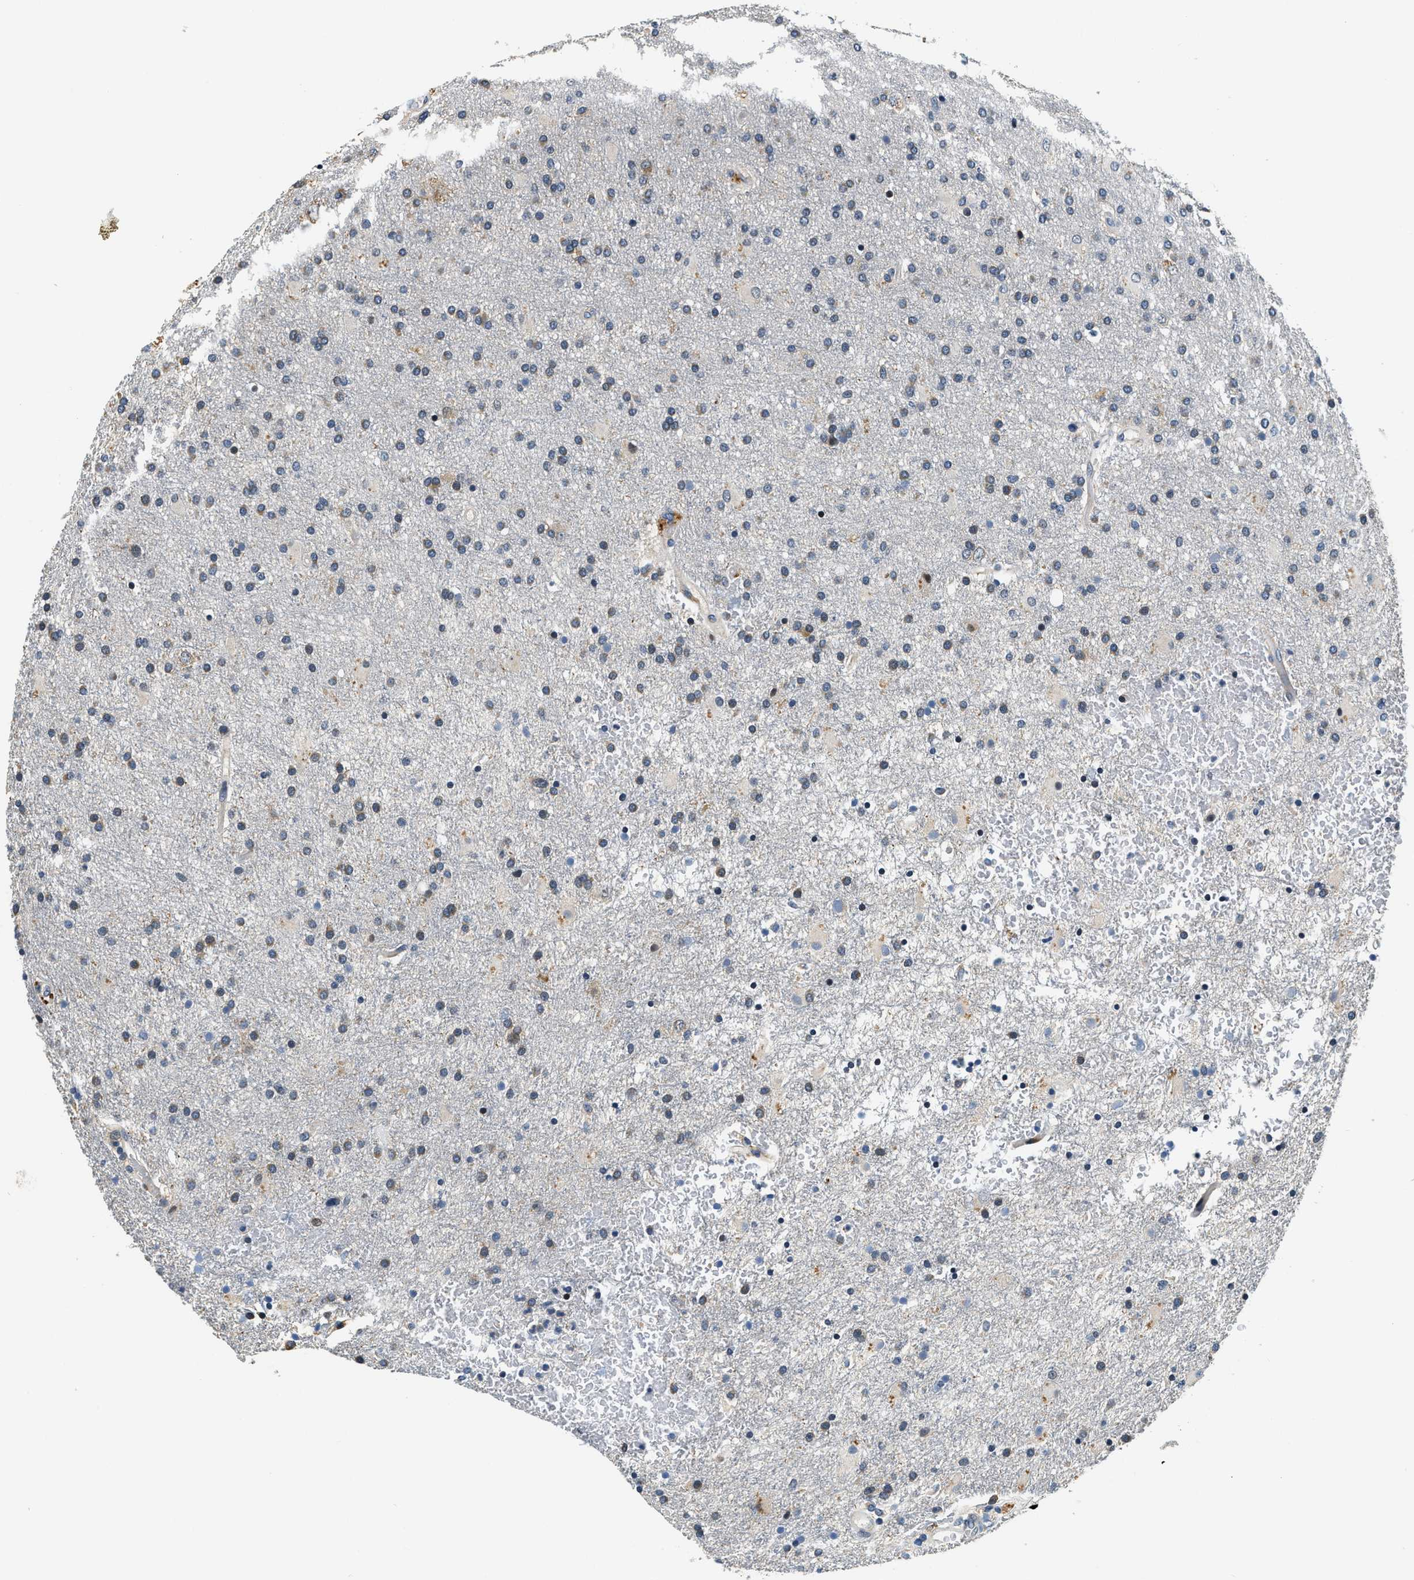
{"staining": {"intensity": "negative", "quantity": "none", "location": "none"}, "tissue": "glioma", "cell_type": "Tumor cells", "image_type": "cancer", "snomed": [{"axis": "morphology", "description": "Glioma, malignant, High grade"}, {"axis": "topography", "description": "Brain"}], "caption": "This is an immunohistochemistry (IHC) image of human malignant glioma (high-grade). There is no expression in tumor cells.", "gene": "YAE1", "patient": {"sex": "male", "age": 72}}